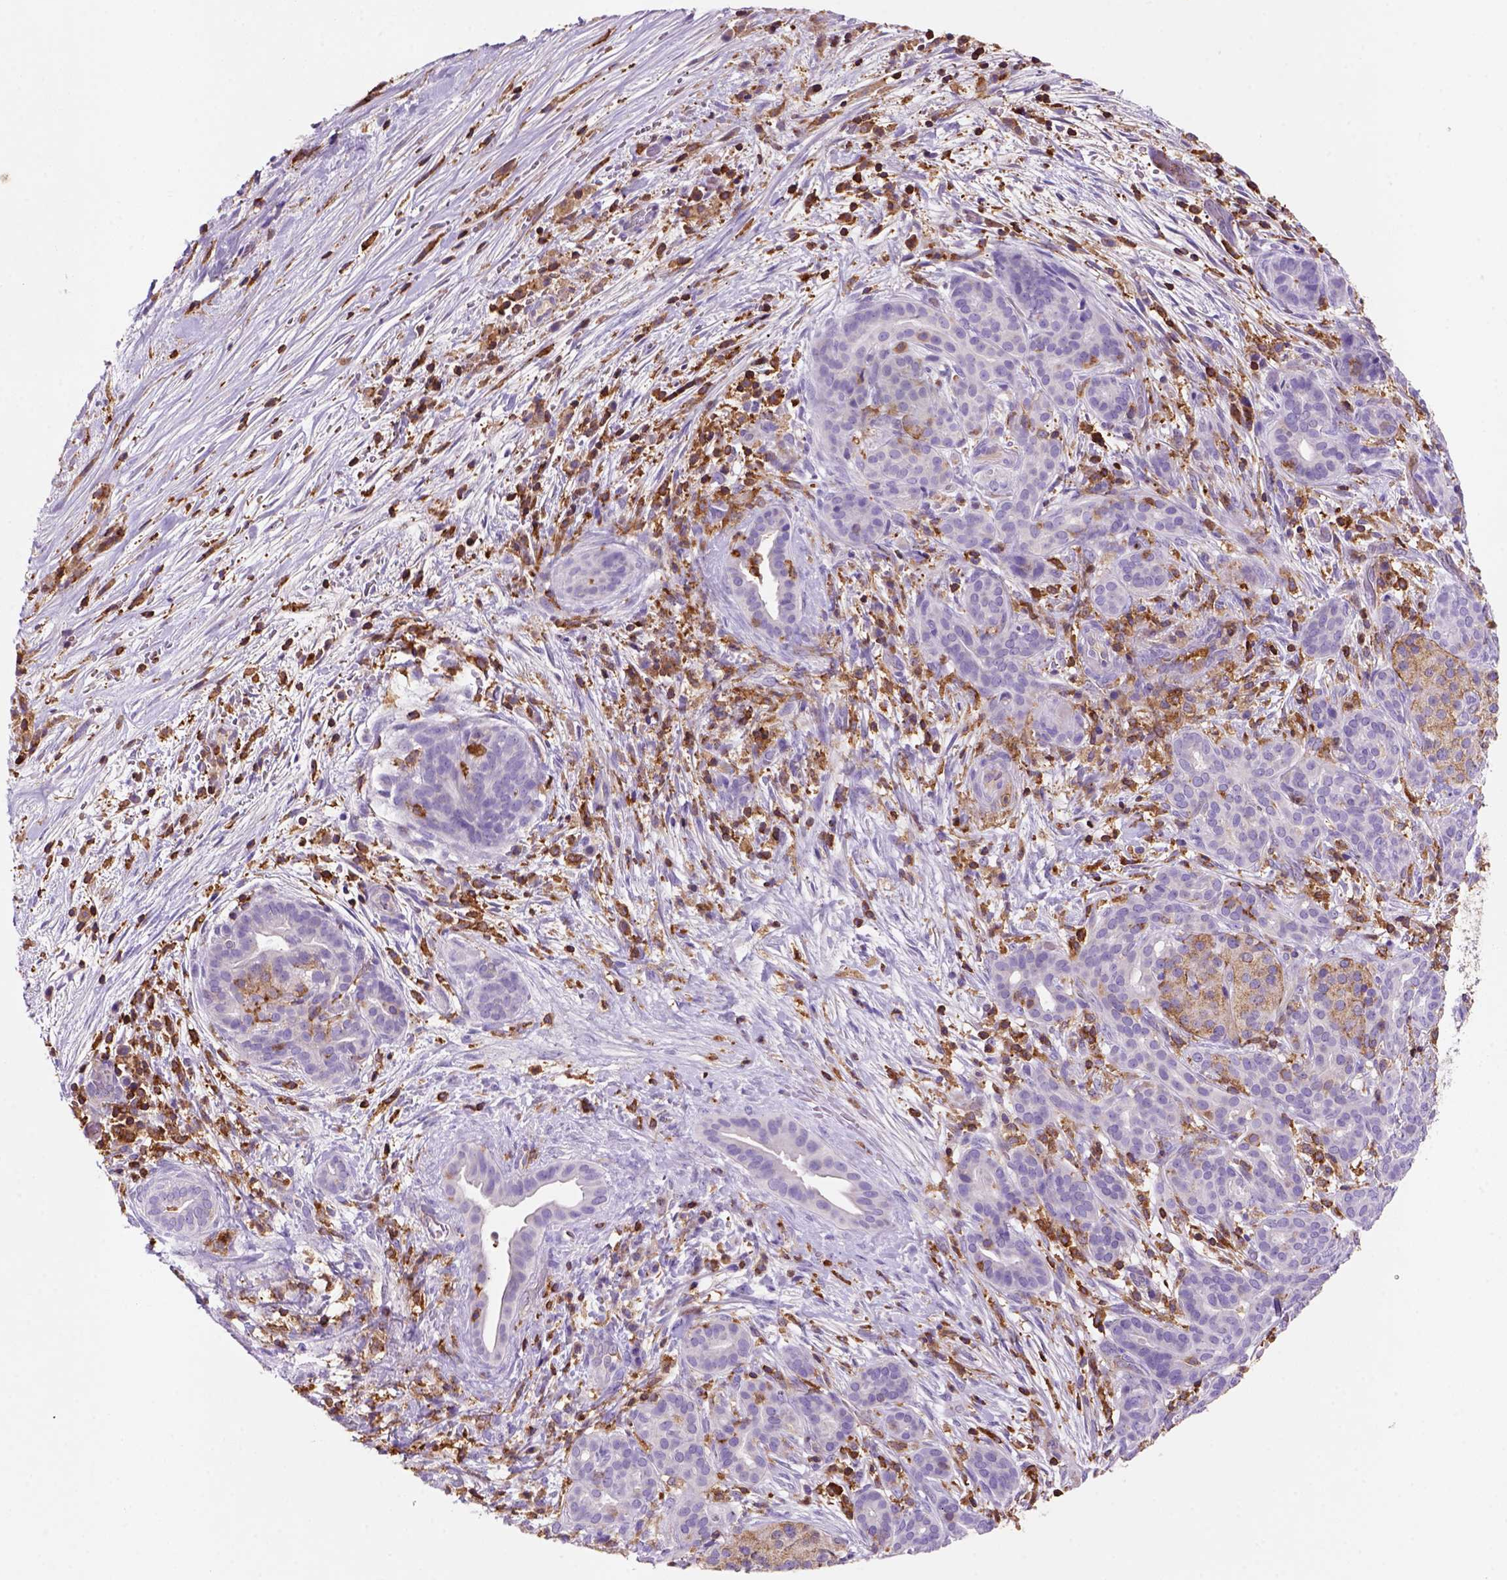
{"staining": {"intensity": "negative", "quantity": "none", "location": "none"}, "tissue": "pancreatic cancer", "cell_type": "Tumor cells", "image_type": "cancer", "snomed": [{"axis": "morphology", "description": "Adenocarcinoma, NOS"}, {"axis": "topography", "description": "Pancreas"}], "caption": "The photomicrograph exhibits no staining of tumor cells in pancreatic cancer.", "gene": "INPP5D", "patient": {"sex": "male", "age": 44}}